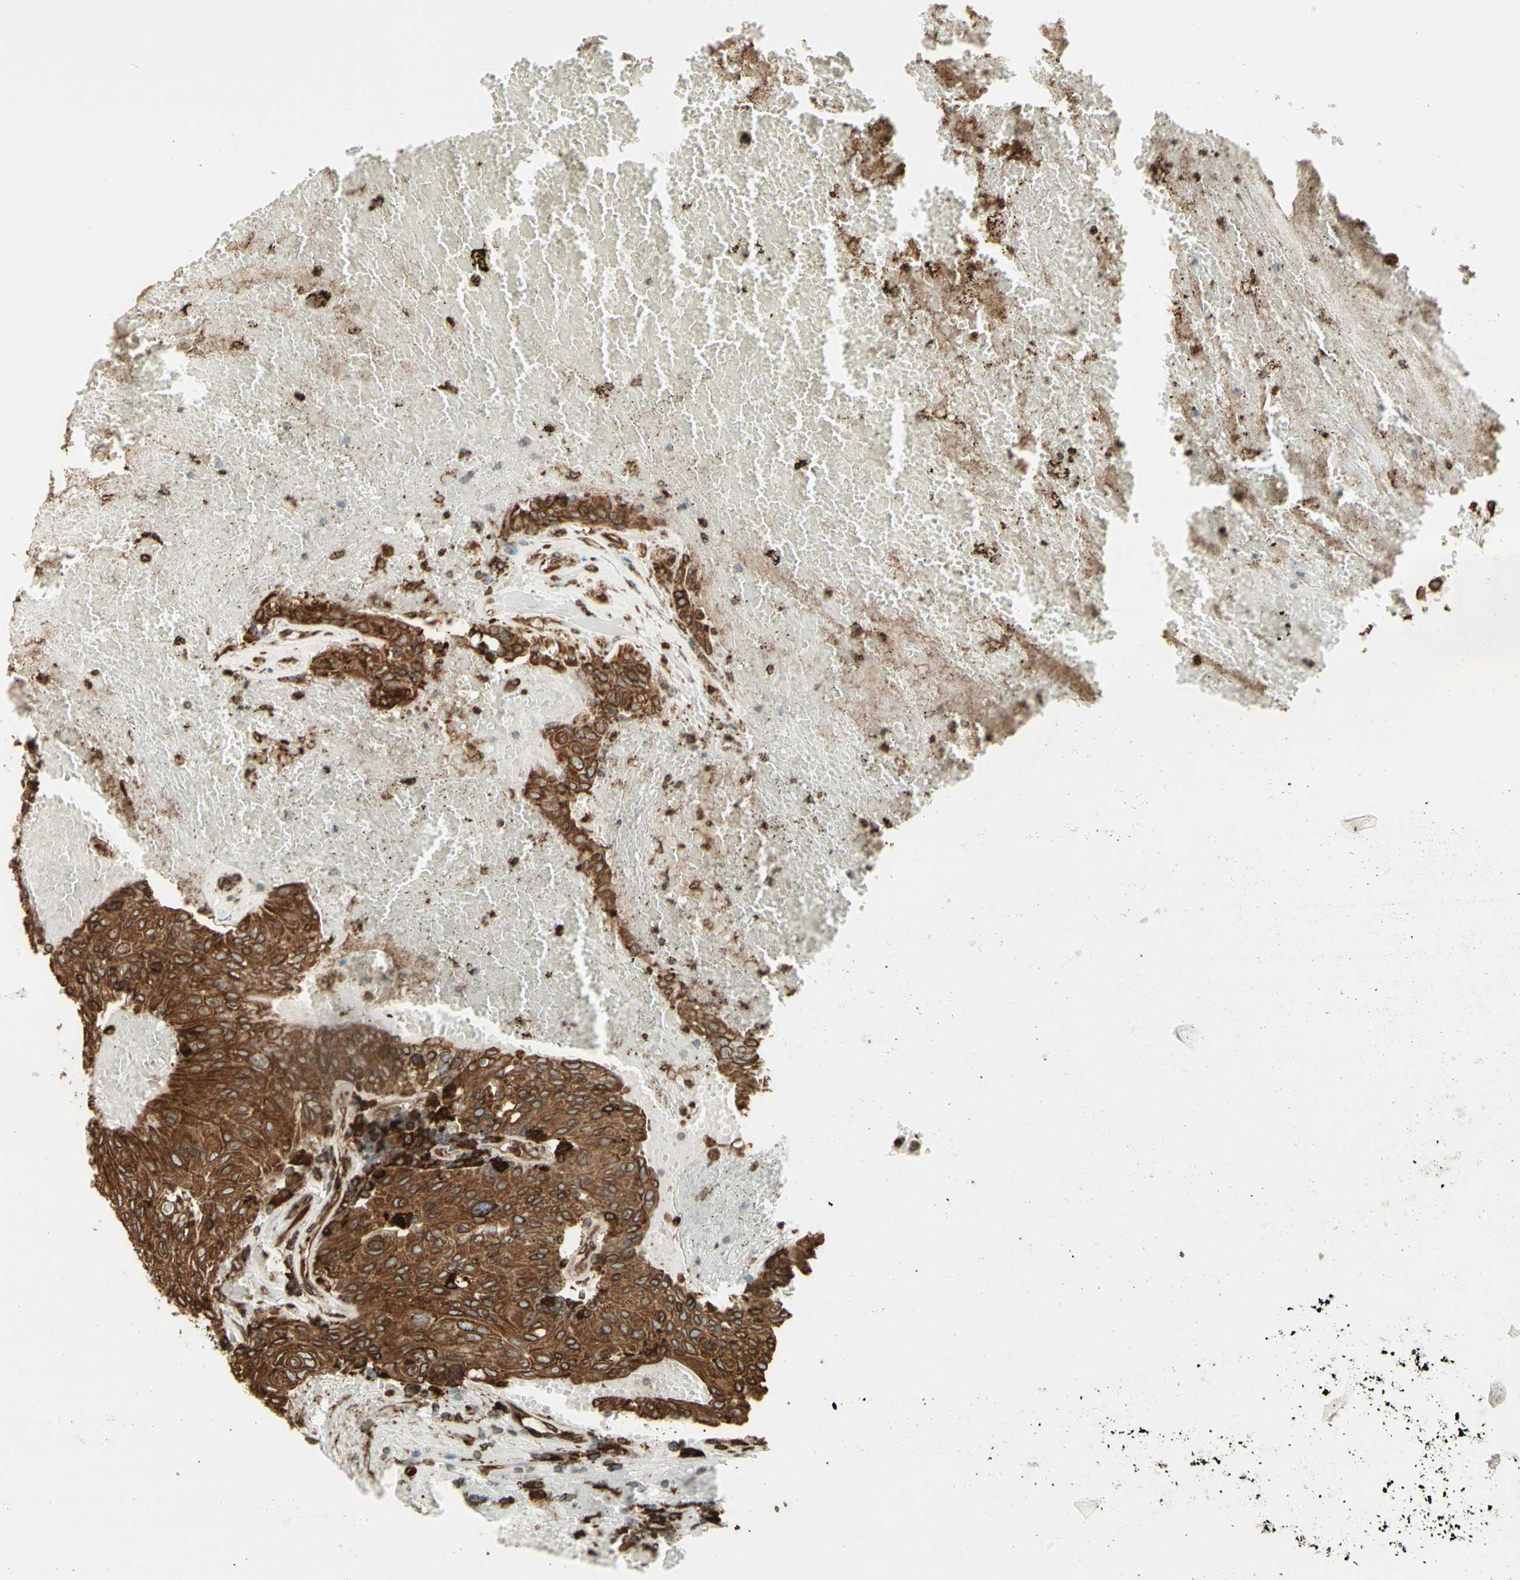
{"staining": {"intensity": "moderate", "quantity": ">75%", "location": "cytoplasmic/membranous"}, "tissue": "urothelial cancer", "cell_type": "Tumor cells", "image_type": "cancer", "snomed": [{"axis": "morphology", "description": "Urothelial carcinoma, High grade"}, {"axis": "topography", "description": "Urinary bladder"}], "caption": "Tumor cells exhibit moderate cytoplasmic/membranous expression in approximately >75% of cells in high-grade urothelial carcinoma. The staining is performed using DAB (3,3'-diaminobenzidine) brown chromogen to label protein expression. The nuclei are counter-stained blue using hematoxylin.", "gene": "CANX", "patient": {"sex": "male", "age": 66}}